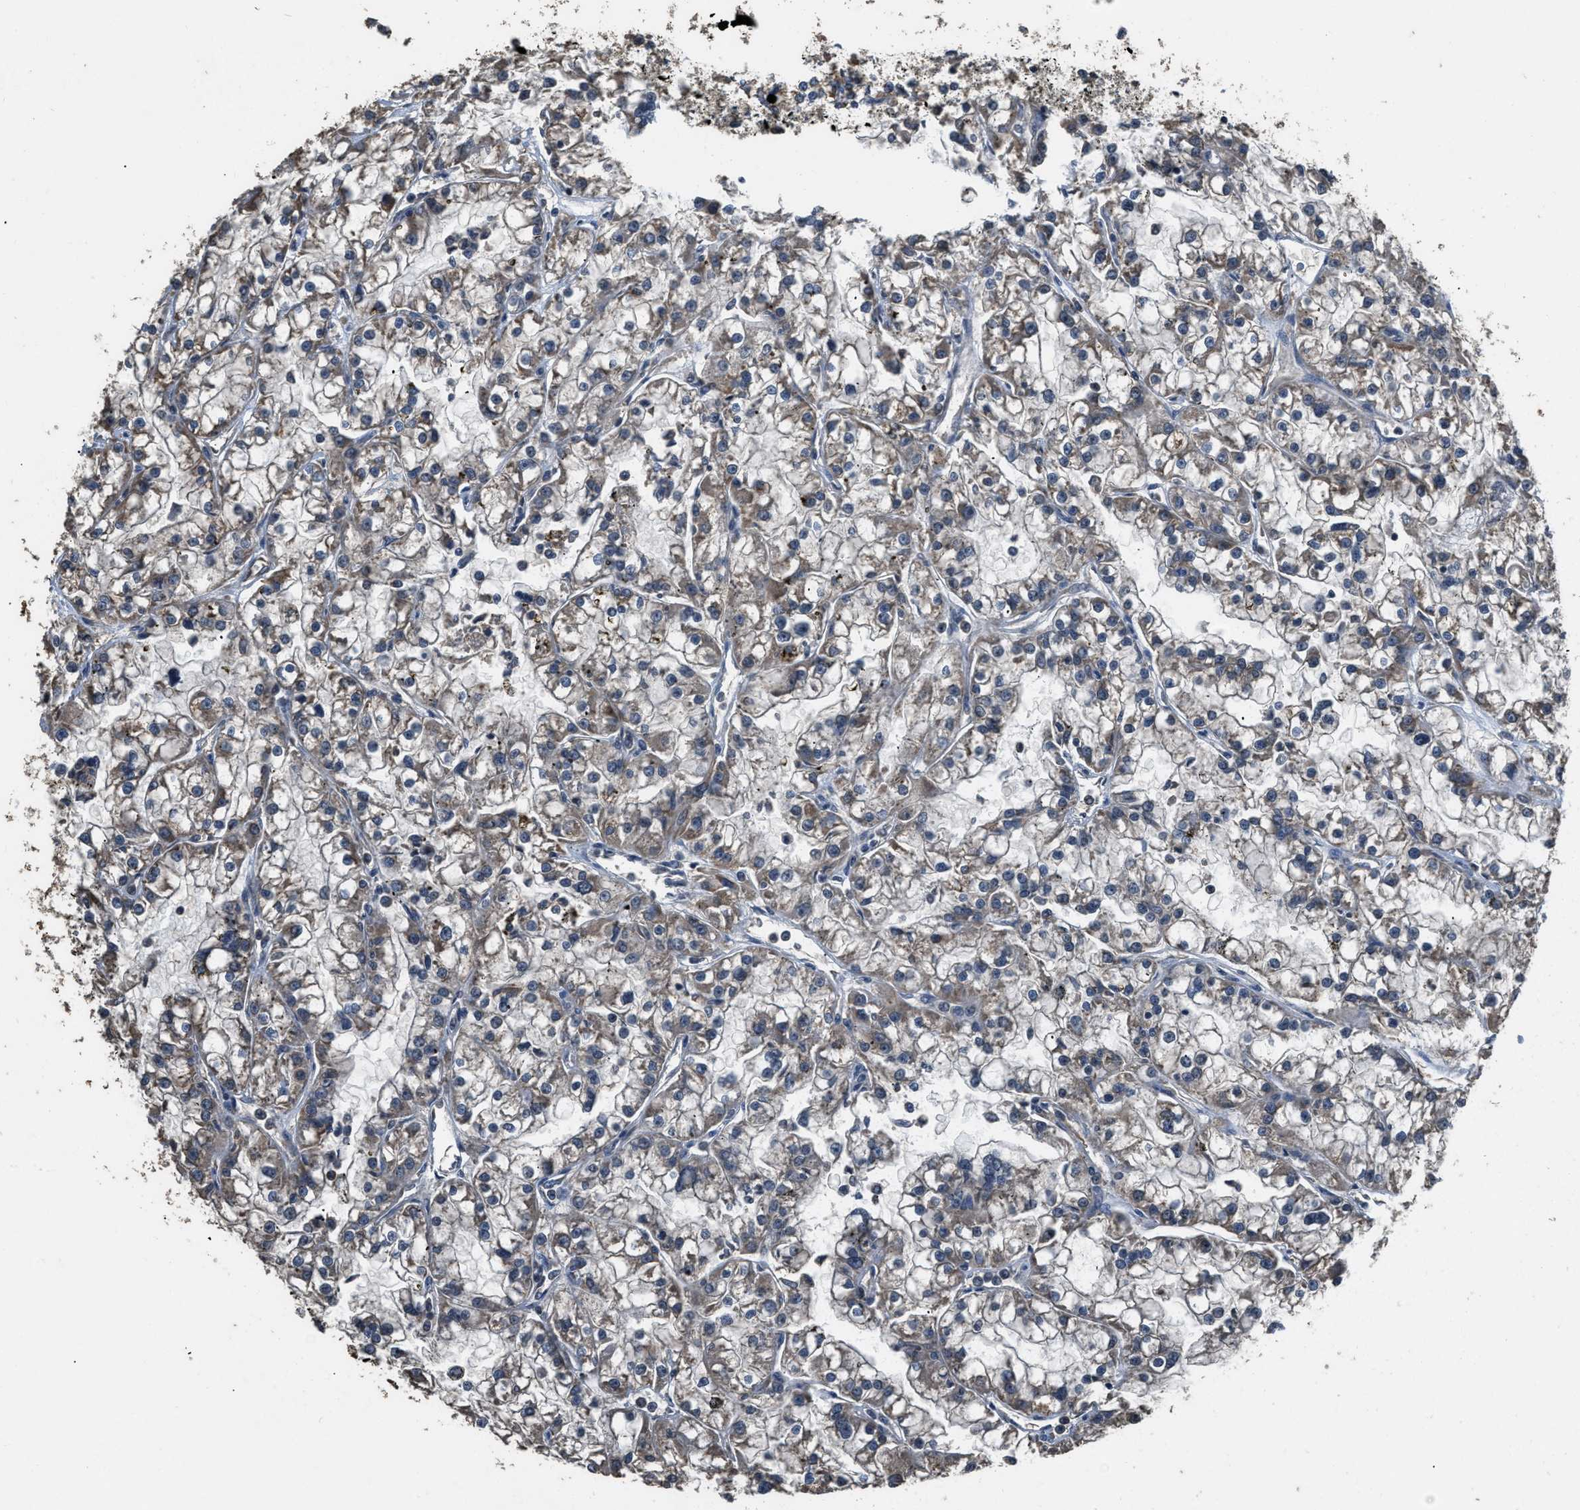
{"staining": {"intensity": "weak", "quantity": ">75%", "location": "cytoplasmic/membranous"}, "tissue": "renal cancer", "cell_type": "Tumor cells", "image_type": "cancer", "snomed": [{"axis": "morphology", "description": "Adenocarcinoma, NOS"}, {"axis": "topography", "description": "Kidney"}], "caption": "This micrograph shows IHC staining of renal adenocarcinoma, with low weak cytoplasmic/membranous expression in about >75% of tumor cells.", "gene": "DENND6B", "patient": {"sex": "female", "age": 52}}